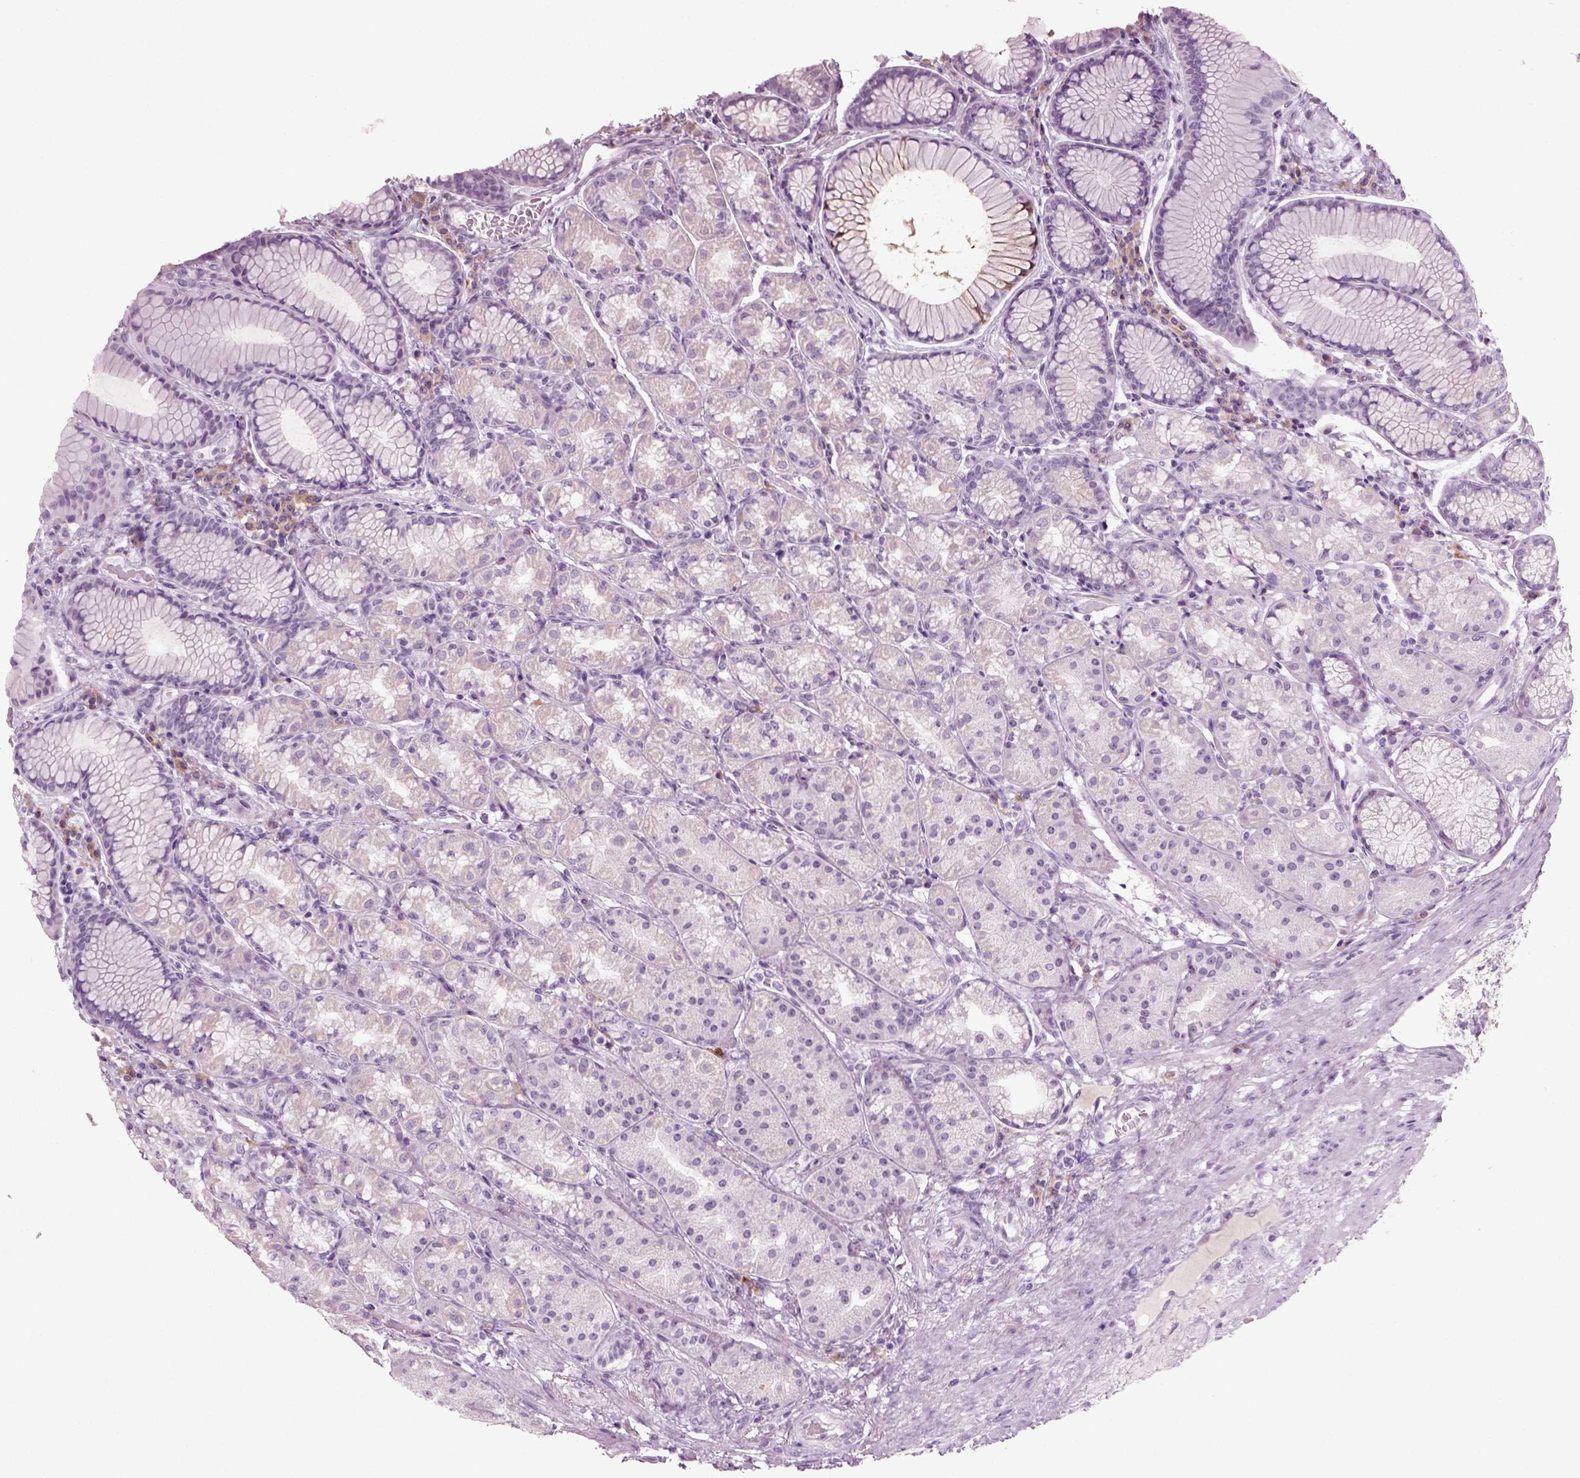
{"staining": {"intensity": "weak", "quantity": "<25%", "location": "cytoplasmic/membranous"}, "tissue": "stomach", "cell_type": "Glandular cells", "image_type": "normal", "snomed": [{"axis": "morphology", "description": "Normal tissue, NOS"}, {"axis": "morphology", "description": "Adenocarcinoma, NOS"}, {"axis": "topography", "description": "Stomach"}], "caption": "Immunohistochemical staining of normal human stomach exhibits no significant staining in glandular cells. (DAB (3,3'-diaminobenzidine) IHC, high magnification).", "gene": "PRLH", "patient": {"sex": "female", "age": 79}}